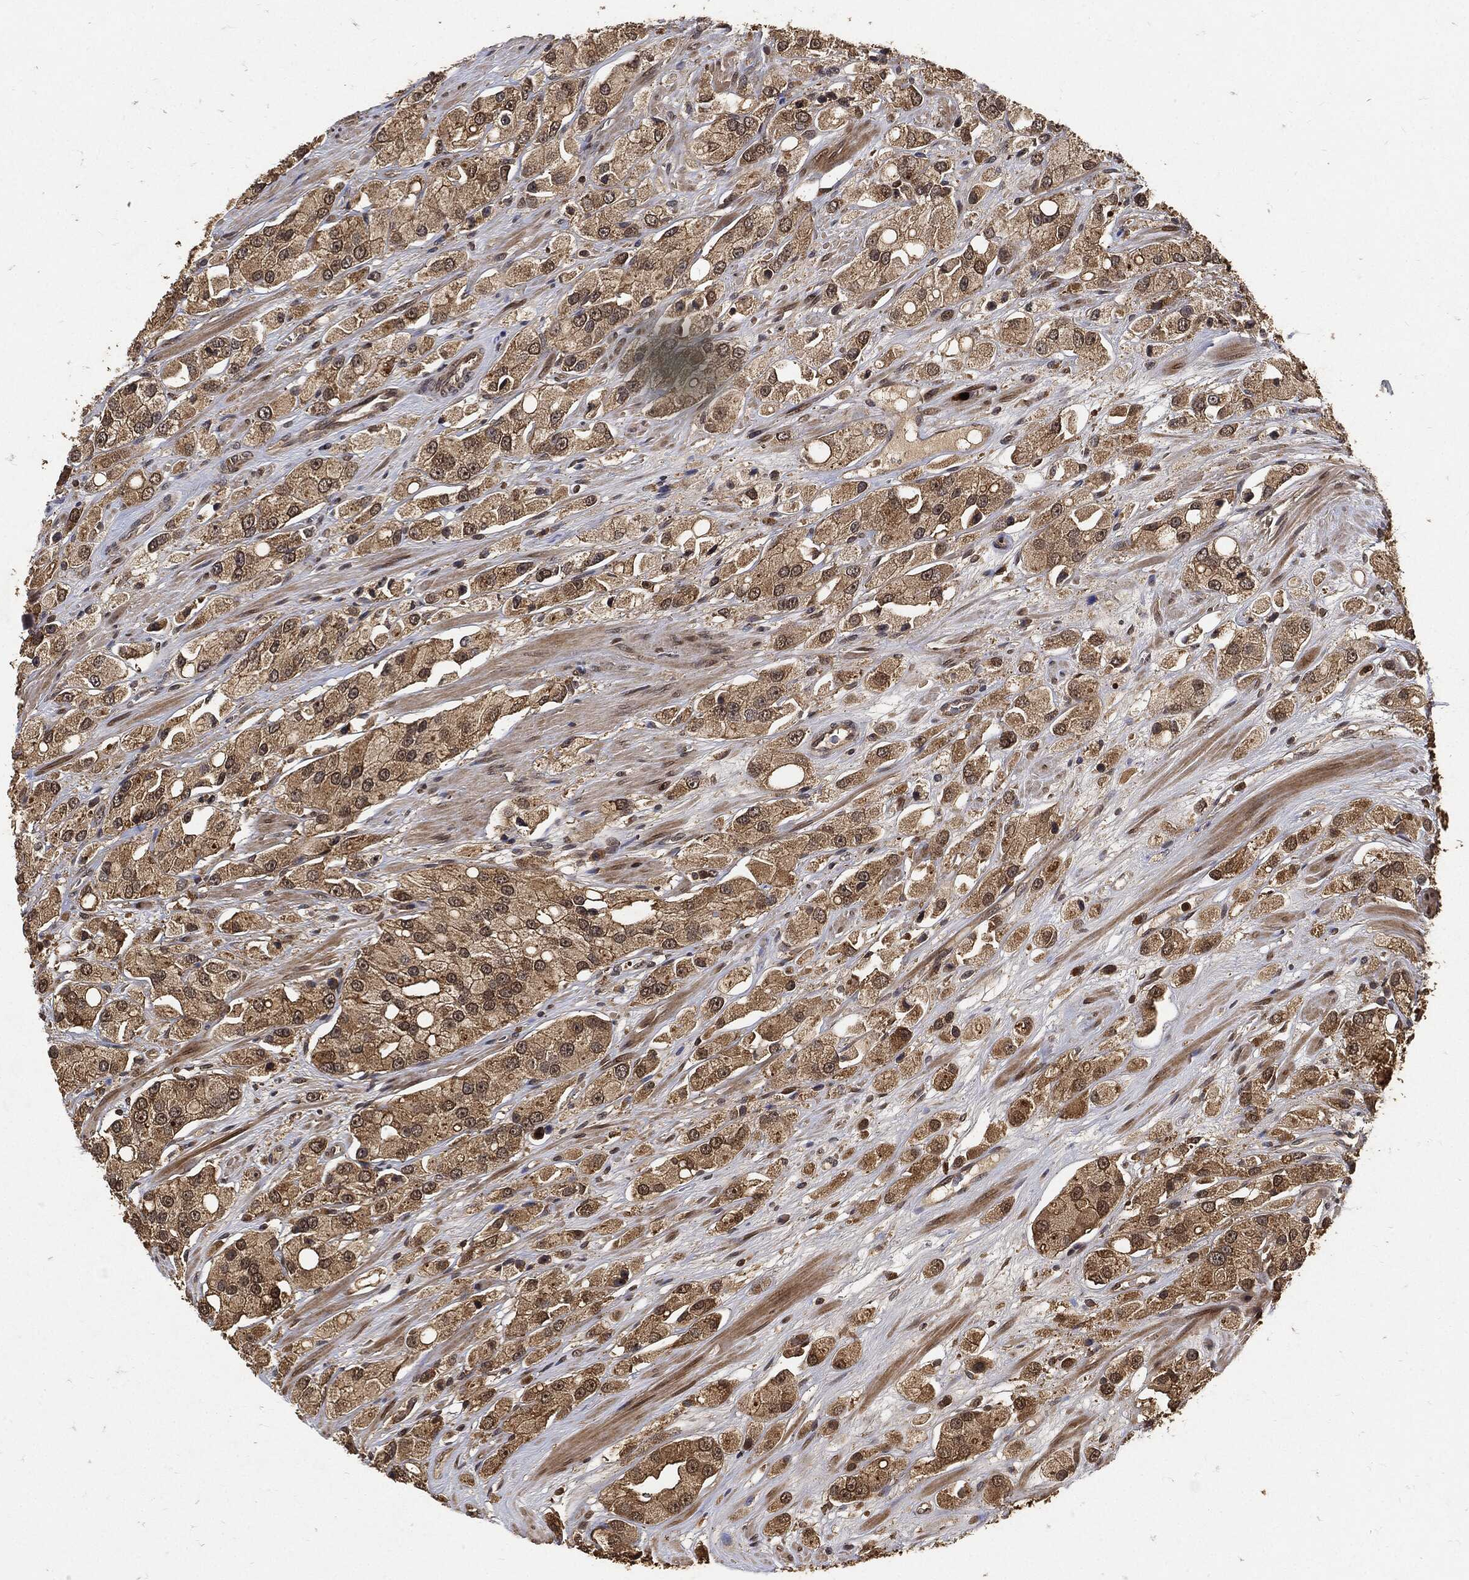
{"staining": {"intensity": "moderate", "quantity": ">75%", "location": "cytoplasmic/membranous"}, "tissue": "prostate cancer", "cell_type": "Tumor cells", "image_type": "cancer", "snomed": [{"axis": "morphology", "description": "Adenocarcinoma, NOS"}, {"axis": "topography", "description": "Prostate and seminal vesicle, NOS"}, {"axis": "topography", "description": "Prostate"}], "caption": "Prostate cancer (adenocarcinoma) was stained to show a protein in brown. There is medium levels of moderate cytoplasmic/membranous expression in about >75% of tumor cells.", "gene": "ZNF226", "patient": {"sex": "male", "age": 64}}